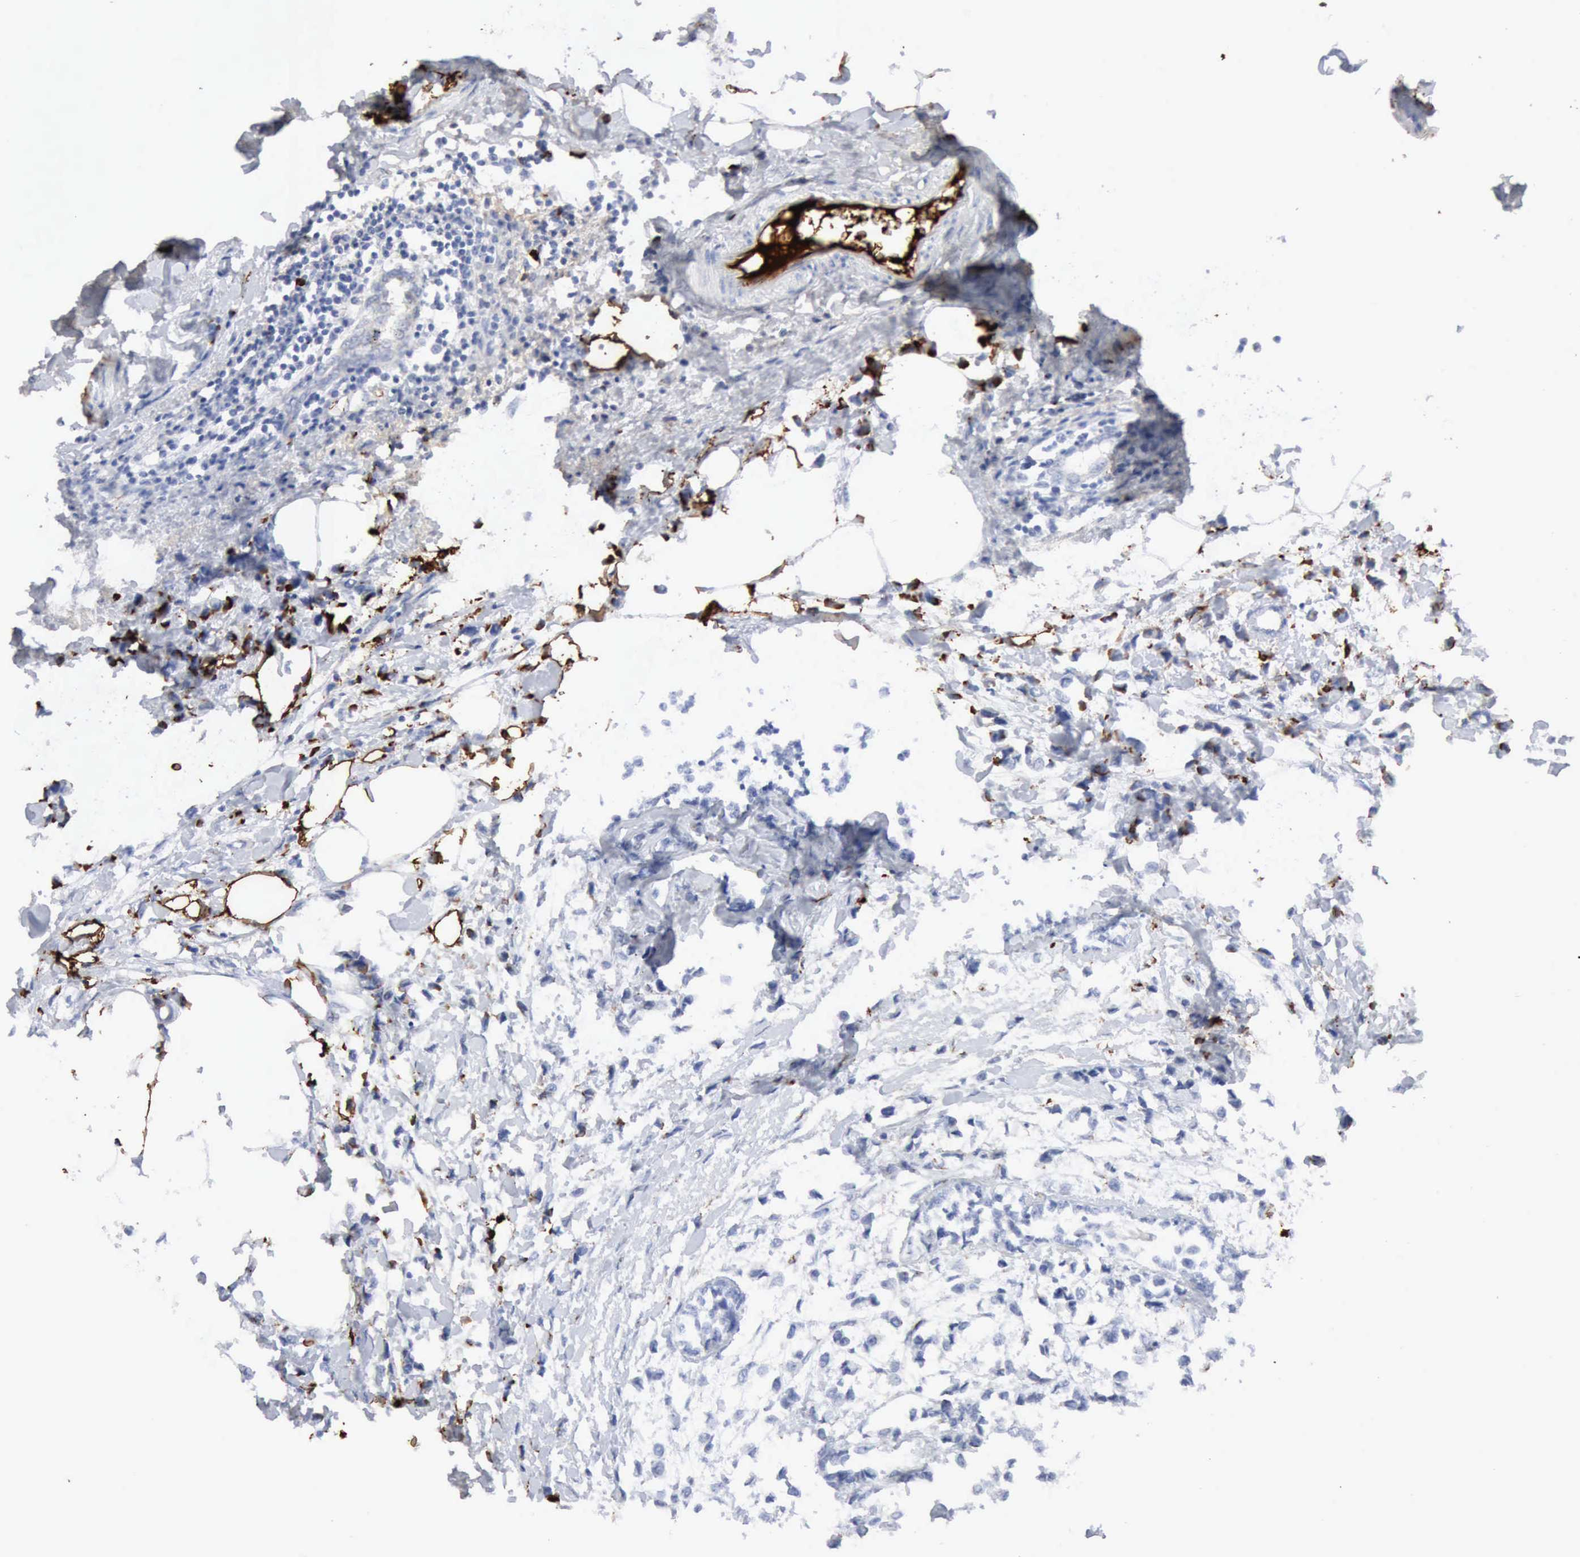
{"staining": {"intensity": "negative", "quantity": "none", "location": "none"}, "tissue": "breast cancer", "cell_type": "Tumor cells", "image_type": "cancer", "snomed": [{"axis": "morphology", "description": "Lobular carcinoma"}, {"axis": "topography", "description": "Breast"}], "caption": "Tumor cells show no significant protein expression in lobular carcinoma (breast).", "gene": "C4BPA", "patient": {"sex": "female", "age": 51}}